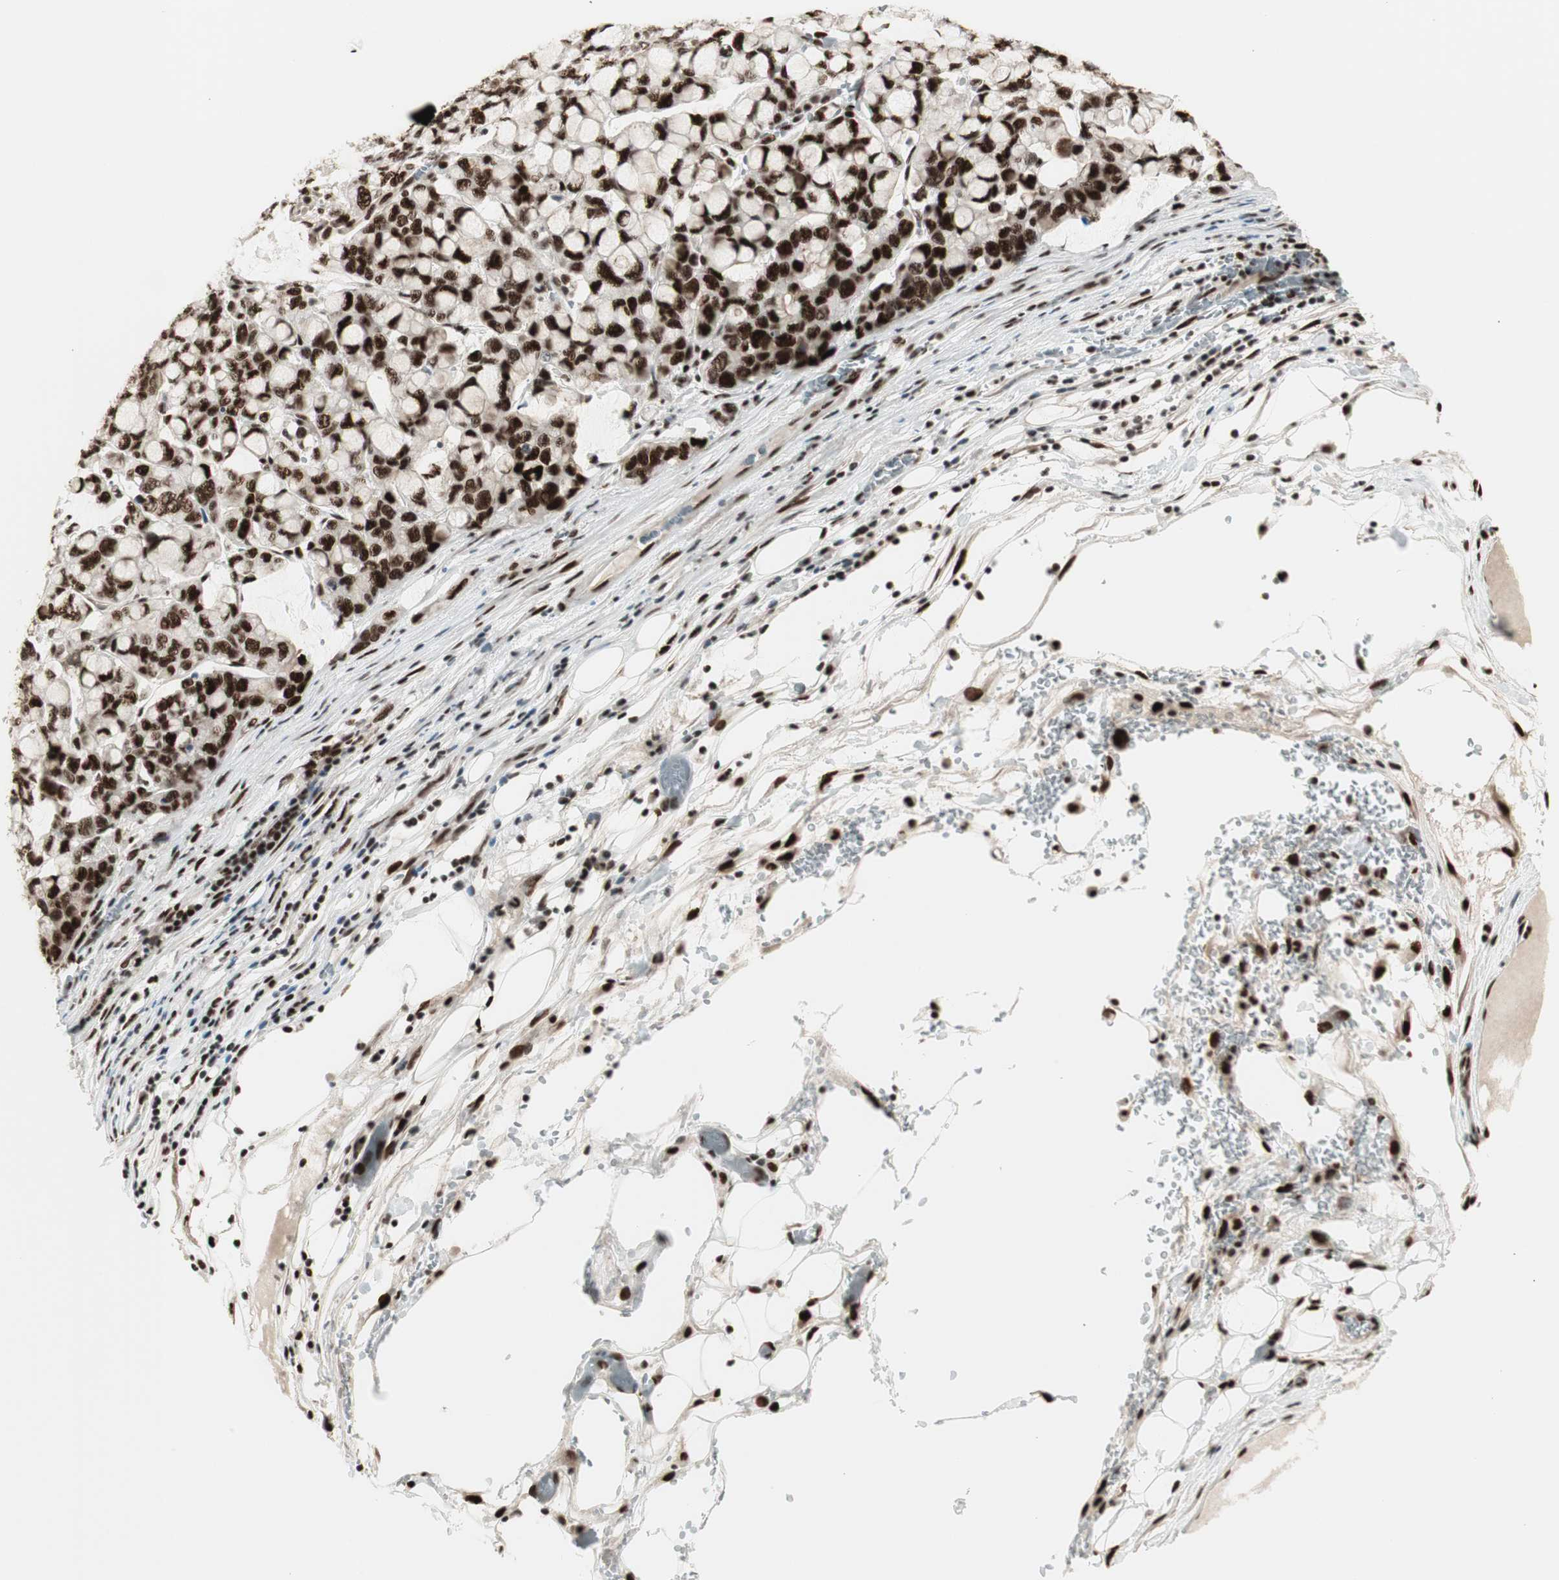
{"staining": {"intensity": "strong", "quantity": ">75%", "location": "nuclear"}, "tissue": "stomach cancer", "cell_type": "Tumor cells", "image_type": "cancer", "snomed": [{"axis": "morphology", "description": "Adenocarcinoma, NOS"}, {"axis": "topography", "description": "Stomach, lower"}], "caption": "High-magnification brightfield microscopy of adenocarcinoma (stomach) stained with DAB (3,3'-diaminobenzidine) (brown) and counterstained with hematoxylin (blue). tumor cells exhibit strong nuclear positivity is present in approximately>75% of cells.", "gene": "HEXIM1", "patient": {"sex": "male", "age": 84}}